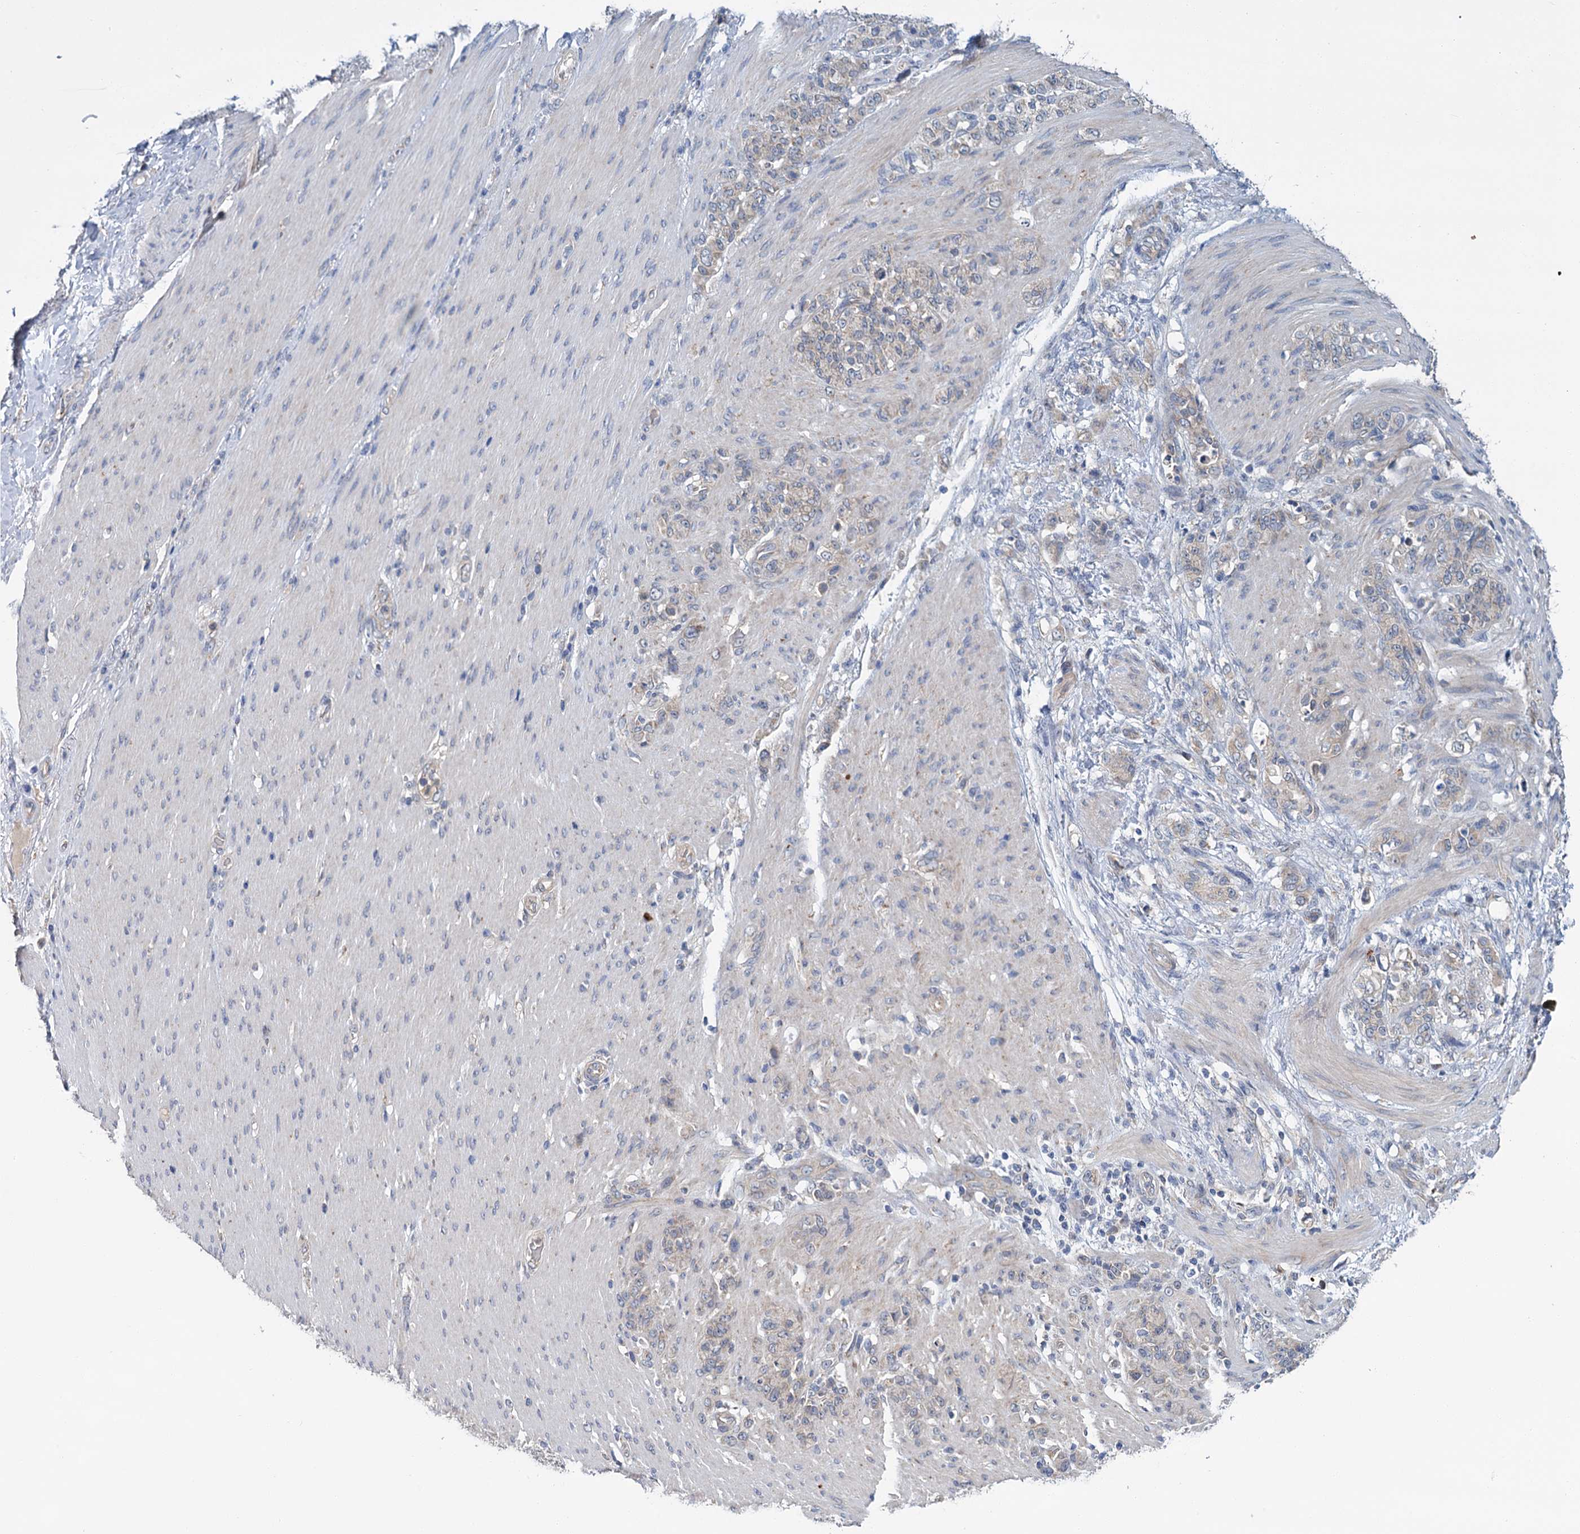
{"staining": {"intensity": "negative", "quantity": "none", "location": "none"}, "tissue": "stomach cancer", "cell_type": "Tumor cells", "image_type": "cancer", "snomed": [{"axis": "morphology", "description": "Adenocarcinoma, NOS"}, {"axis": "topography", "description": "Stomach"}], "caption": "Immunohistochemistry histopathology image of adenocarcinoma (stomach) stained for a protein (brown), which reveals no expression in tumor cells.", "gene": "DYNC2H1", "patient": {"sex": "female", "age": 79}}